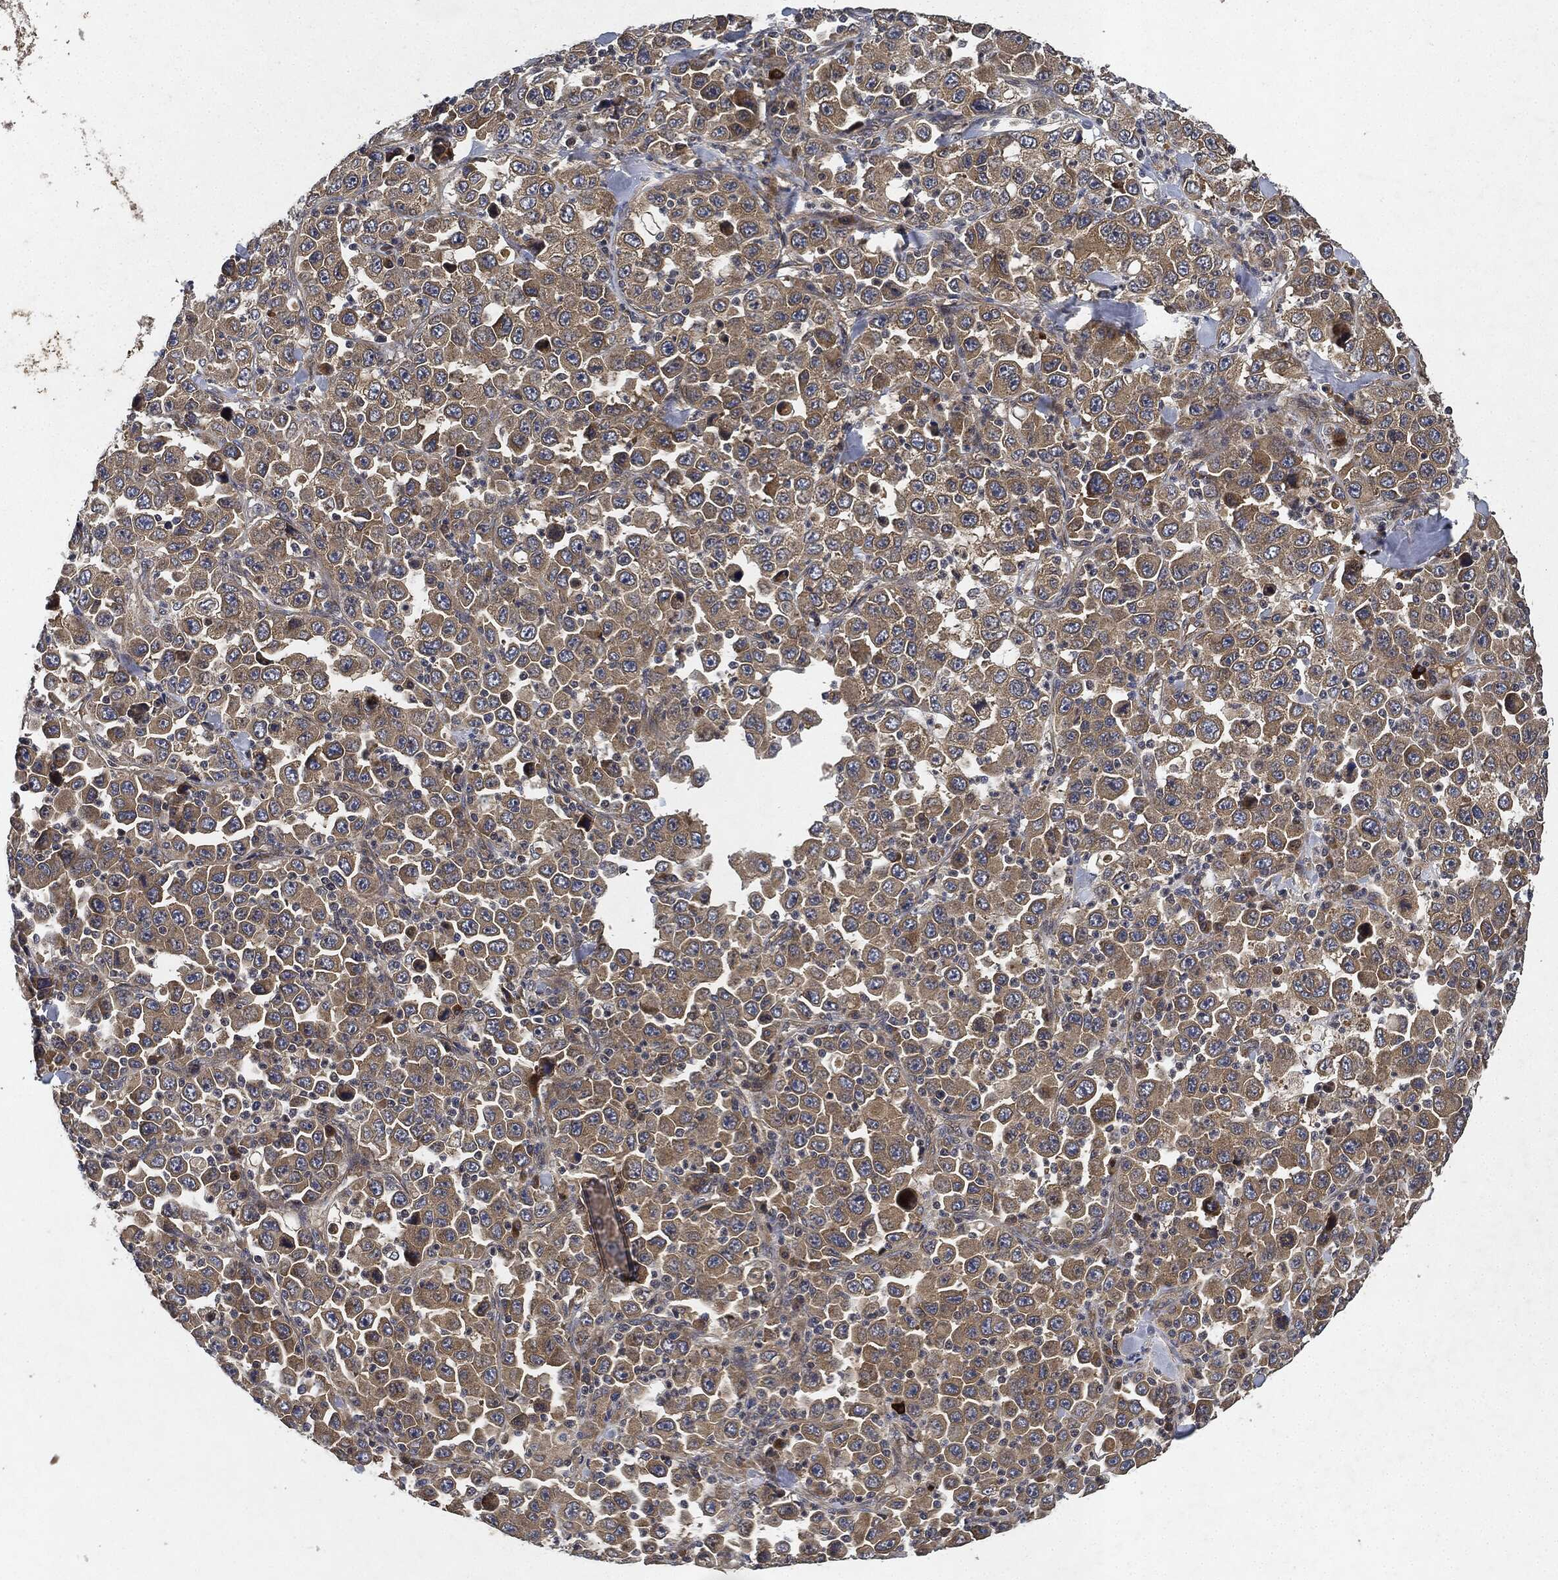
{"staining": {"intensity": "weak", "quantity": ">75%", "location": "cytoplasmic/membranous"}, "tissue": "stomach cancer", "cell_type": "Tumor cells", "image_type": "cancer", "snomed": [{"axis": "morphology", "description": "Normal tissue, NOS"}, {"axis": "morphology", "description": "Adenocarcinoma, NOS"}, {"axis": "topography", "description": "Stomach, upper"}, {"axis": "topography", "description": "Stomach"}], "caption": "Stomach adenocarcinoma tissue exhibits weak cytoplasmic/membranous staining in about >75% of tumor cells (IHC, brightfield microscopy, high magnification).", "gene": "MLST8", "patient": {"sex": "male", "age": 59}}